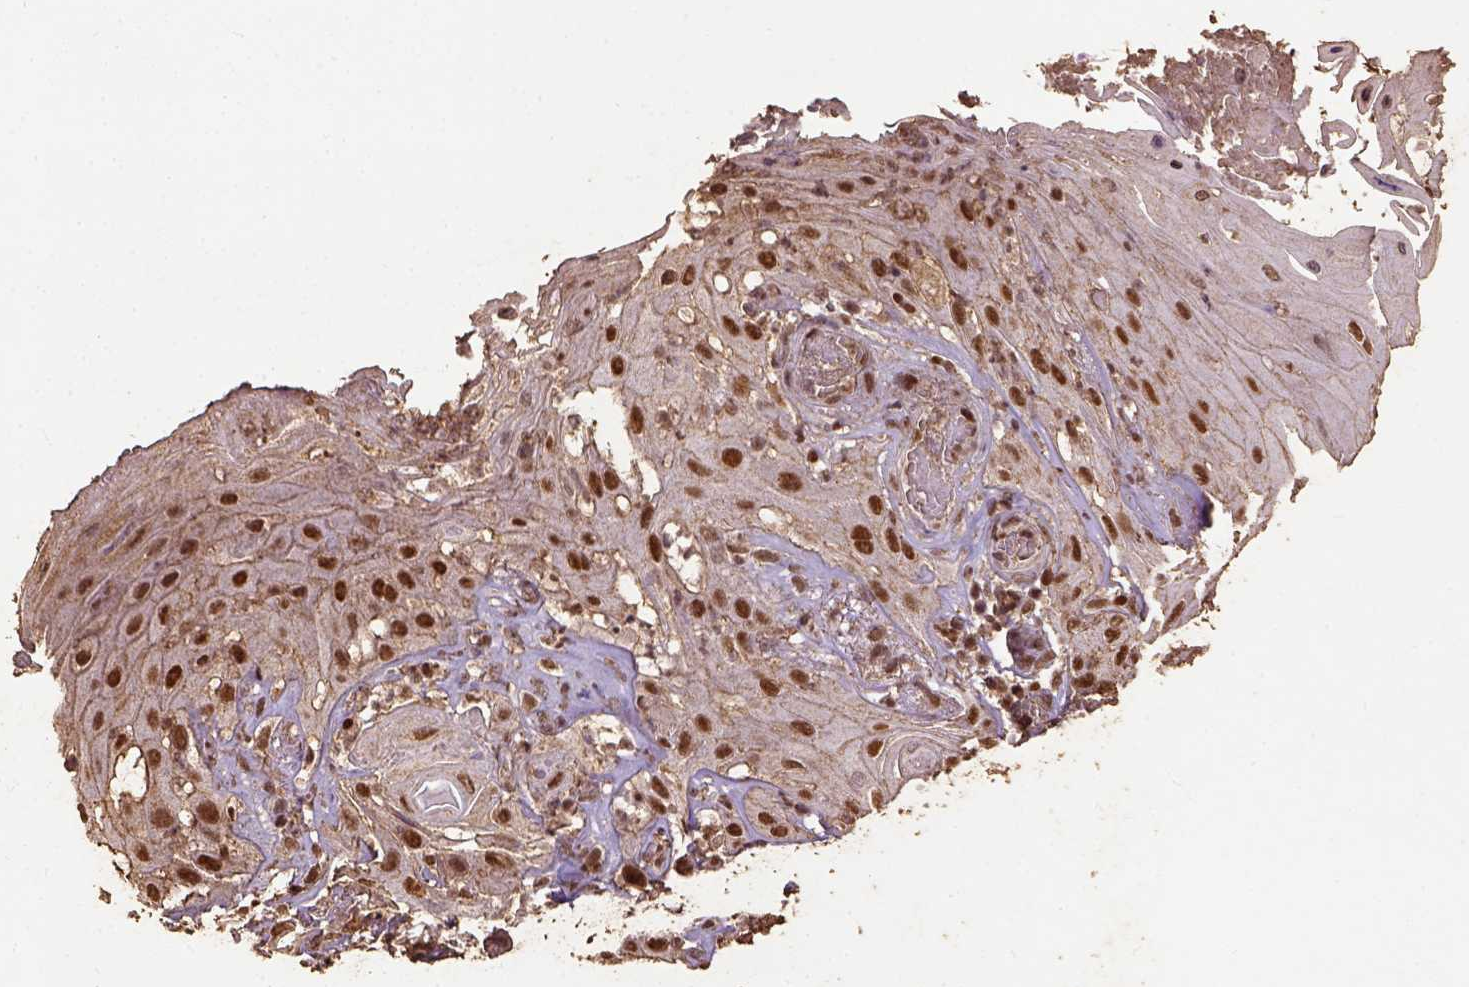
{"staining": {"intensity": "strong", "quantity": ">75%", "location": "nuclear"}, "tissue": "skin cancer", "cell_type": "Tumor cells", "image_type": "cancer", "snomed": [{"axis": "morphology", "description": "Squamous cell carcinoma, NOS"}, {"axis": "topography", "description": "Skin"}], "caption": "DAB immunohistochemical staining of squamous cell carcinoma (skin) reveals strong nuclear protein expression in about >75% of tumor cells.", "gene": "NACC1", "patient": {"sex": "male", "age": 62}}